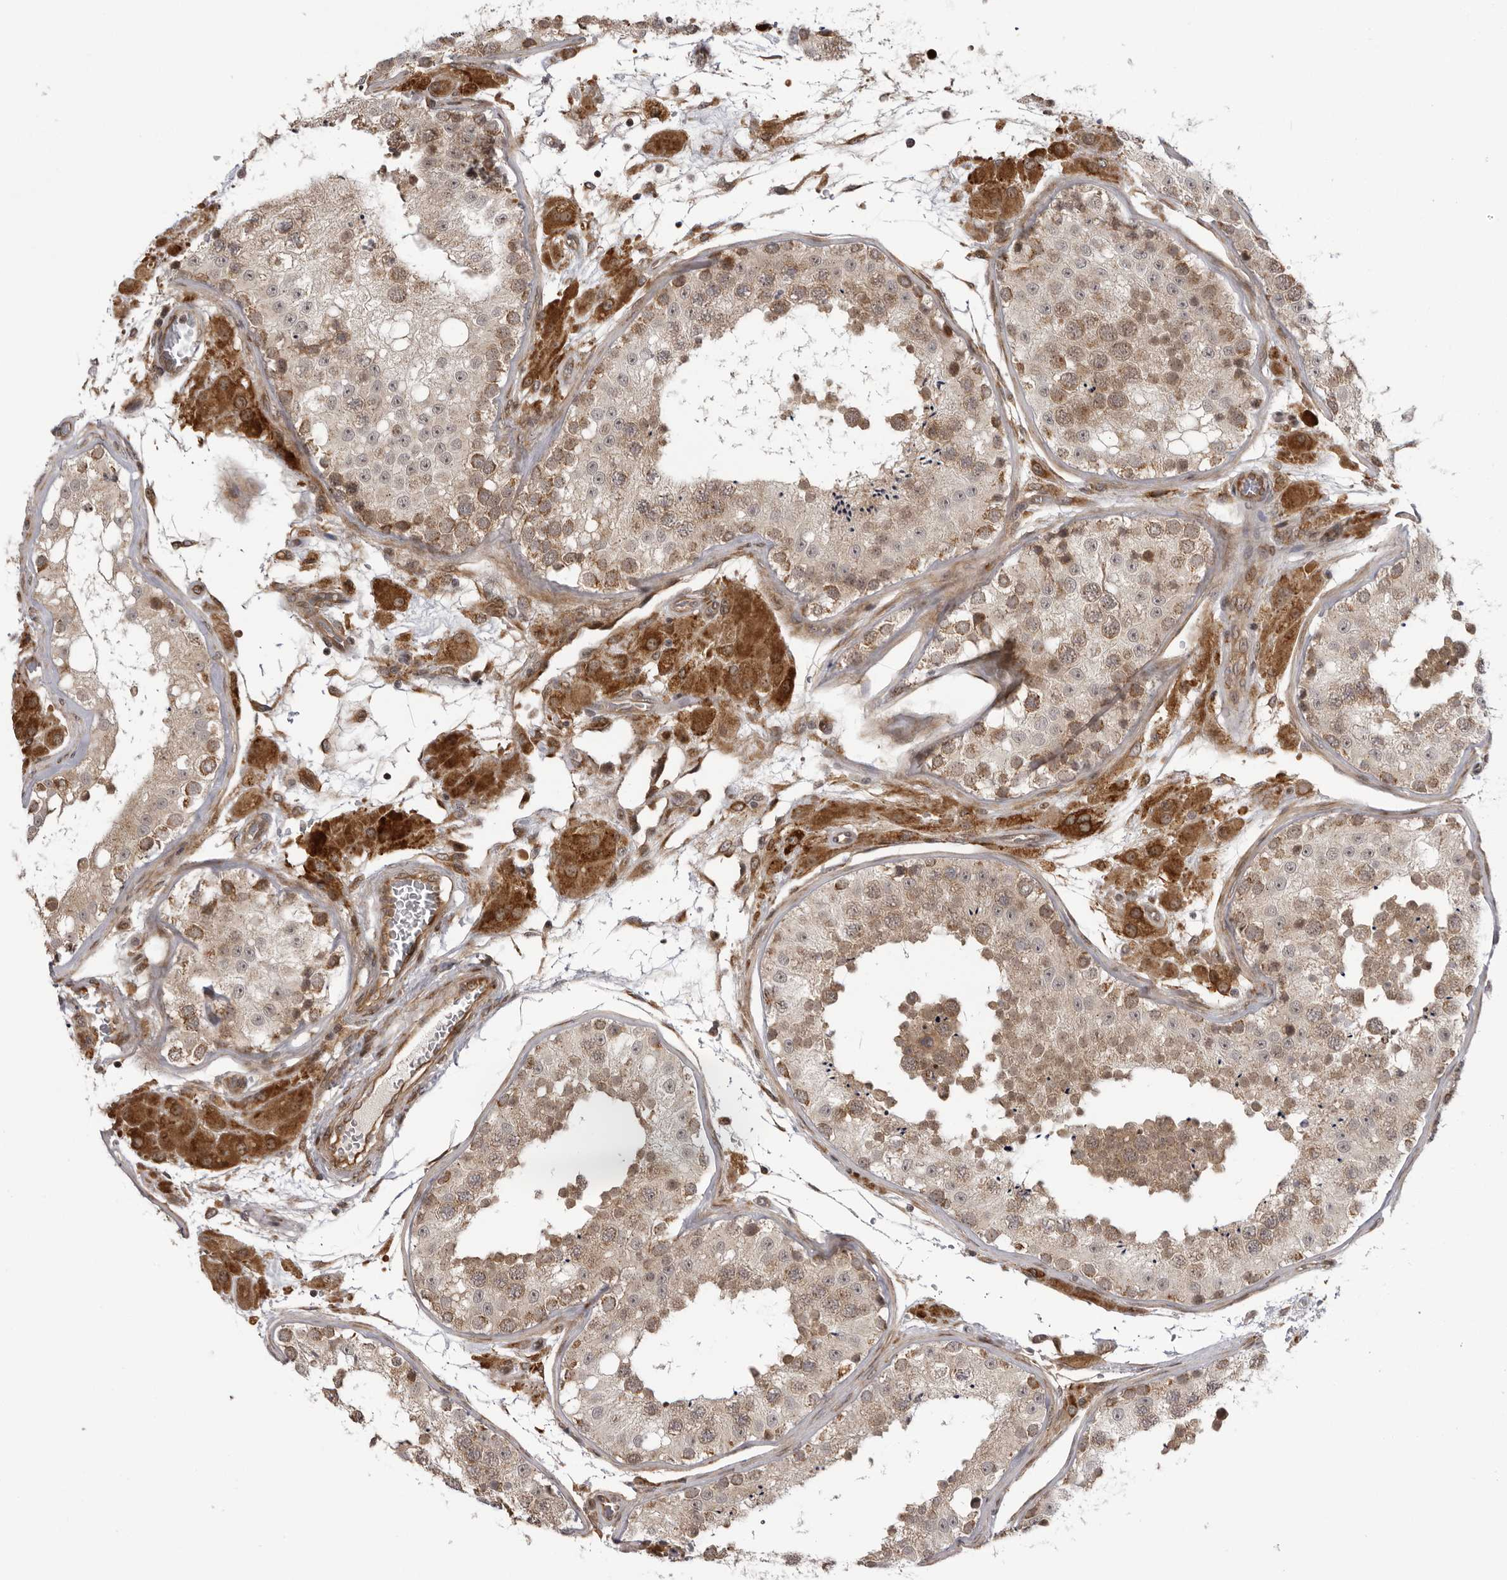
{"staining": {"intensity": "weak", "quantity": ">75%", "location": "cytoplasmic/membranous"}, "tissue": "testis", "cell_type": "Cells in seminiferous ducts", "image_type": "normal", "snomed": [{"axis": "morphology", "description": "Normal tissue, NOS"}, {"axis": "topography", "description": "Testis"}], "caption": "Brown immunohistochemical staining in benign testis demonstrates weak cytoplasmic/membranous positivity in approximately >75% of cells in seminiferous ducts. (DAB (3,3'-diaminobenzidine) IHC, brown staining for protein, blue staining for nuclei).", "gene": "DNAH14", "patient": {"sex": "male", "age": 26}}